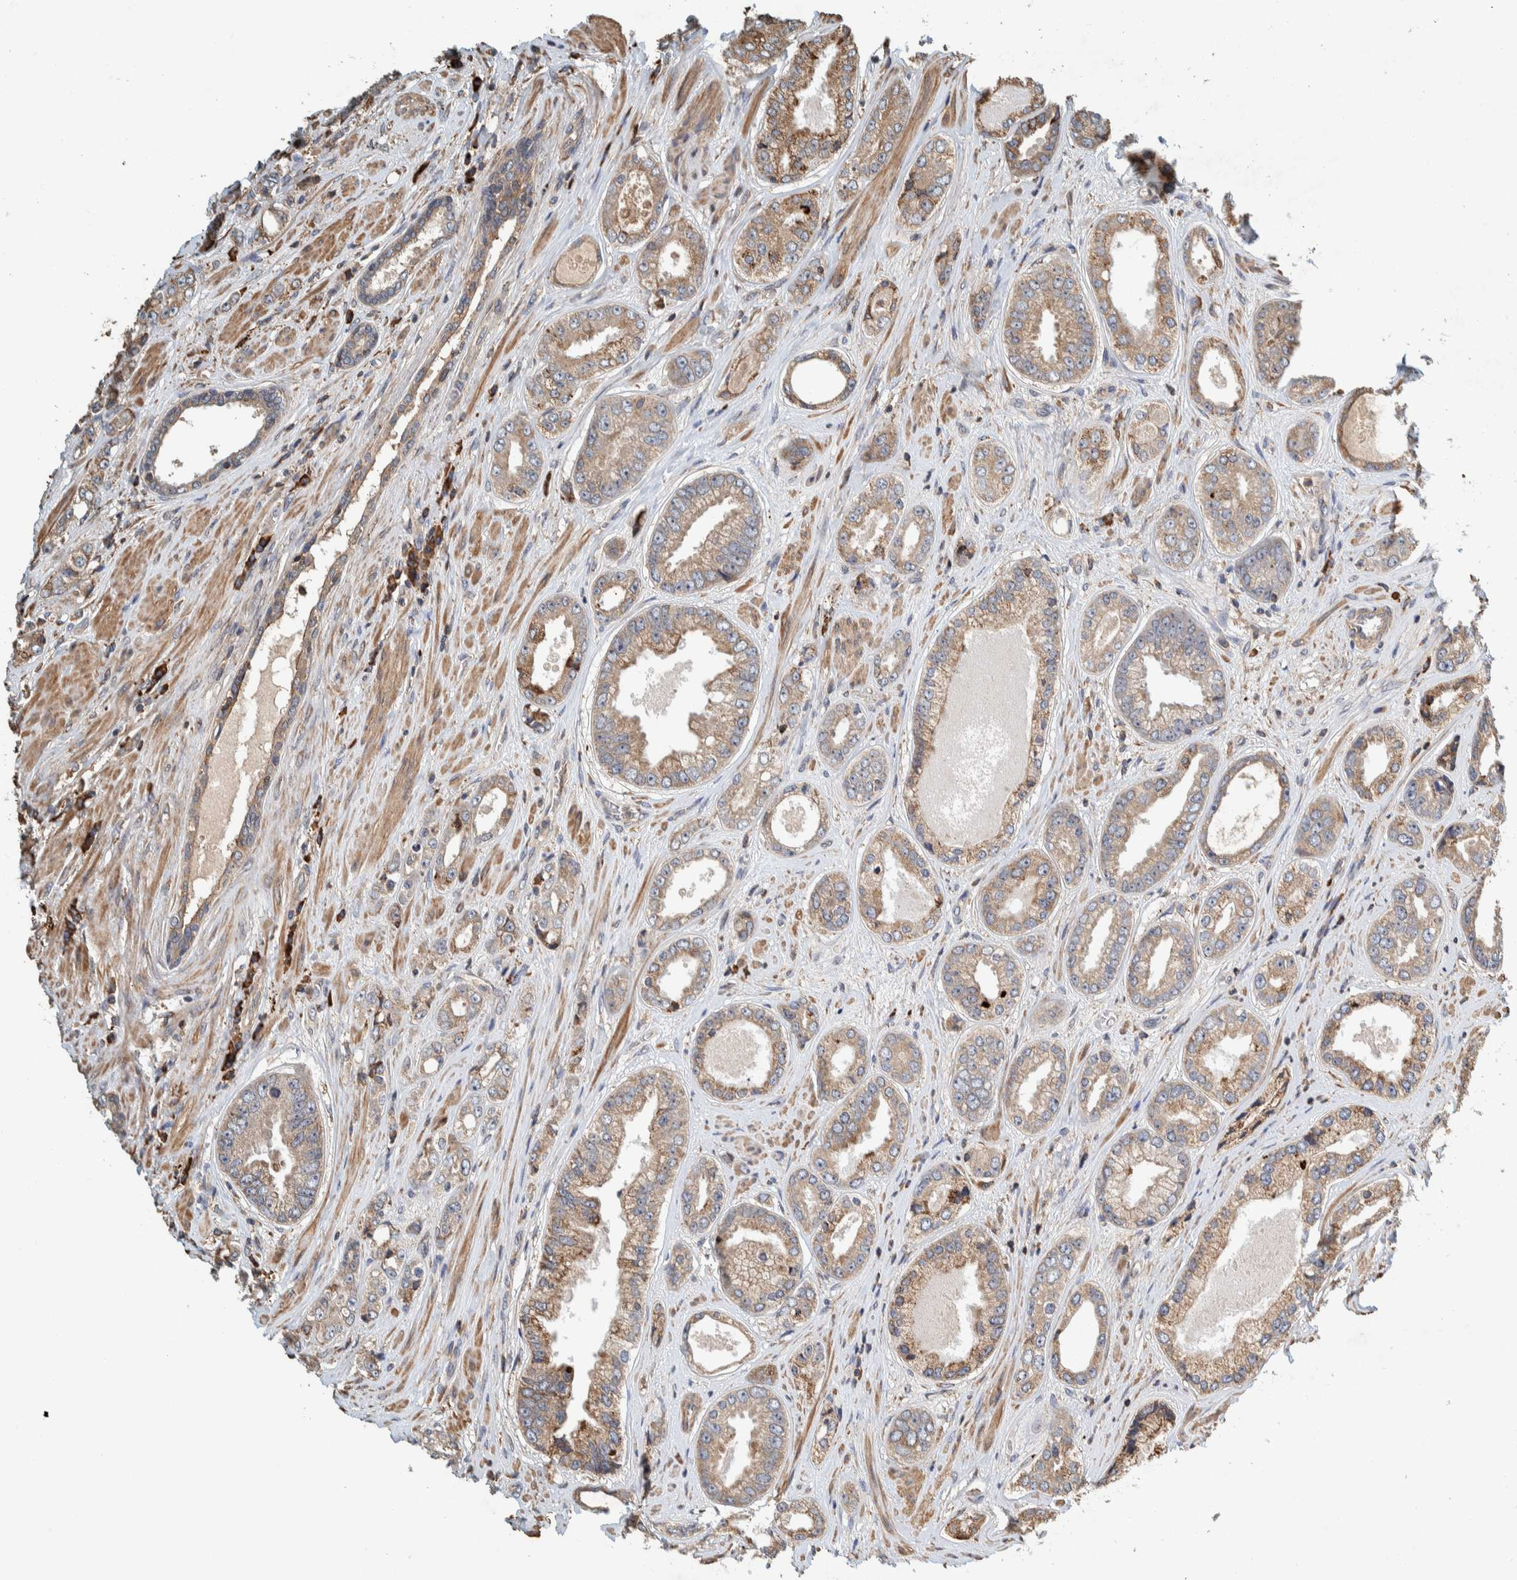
{"staining": {"intensity": "weak", "quantity": "25%-75%", "location": "cytoplasmic/membranous"}, "tissue": "prostate cancer", "cell_type": "Tumor cells", "image_type": "cancer", "snomed": [{"axis": "morphology", "description": "Adenocarcinoma, High grade"}, {"axis": "topography", "description": "Prostate"}], "caption": "IHC (DAB (3,3'-diaminobenzidine)) staining of prostate cancer displays weak cytoplasmic/membranous protein positivity in approximately 25%-75% of tumor cells. (DAB = brown stain, brightfield microscopy at high magnification).", "gene": "PLA2G3", "patient": {"sex": "male", "age": 61}}